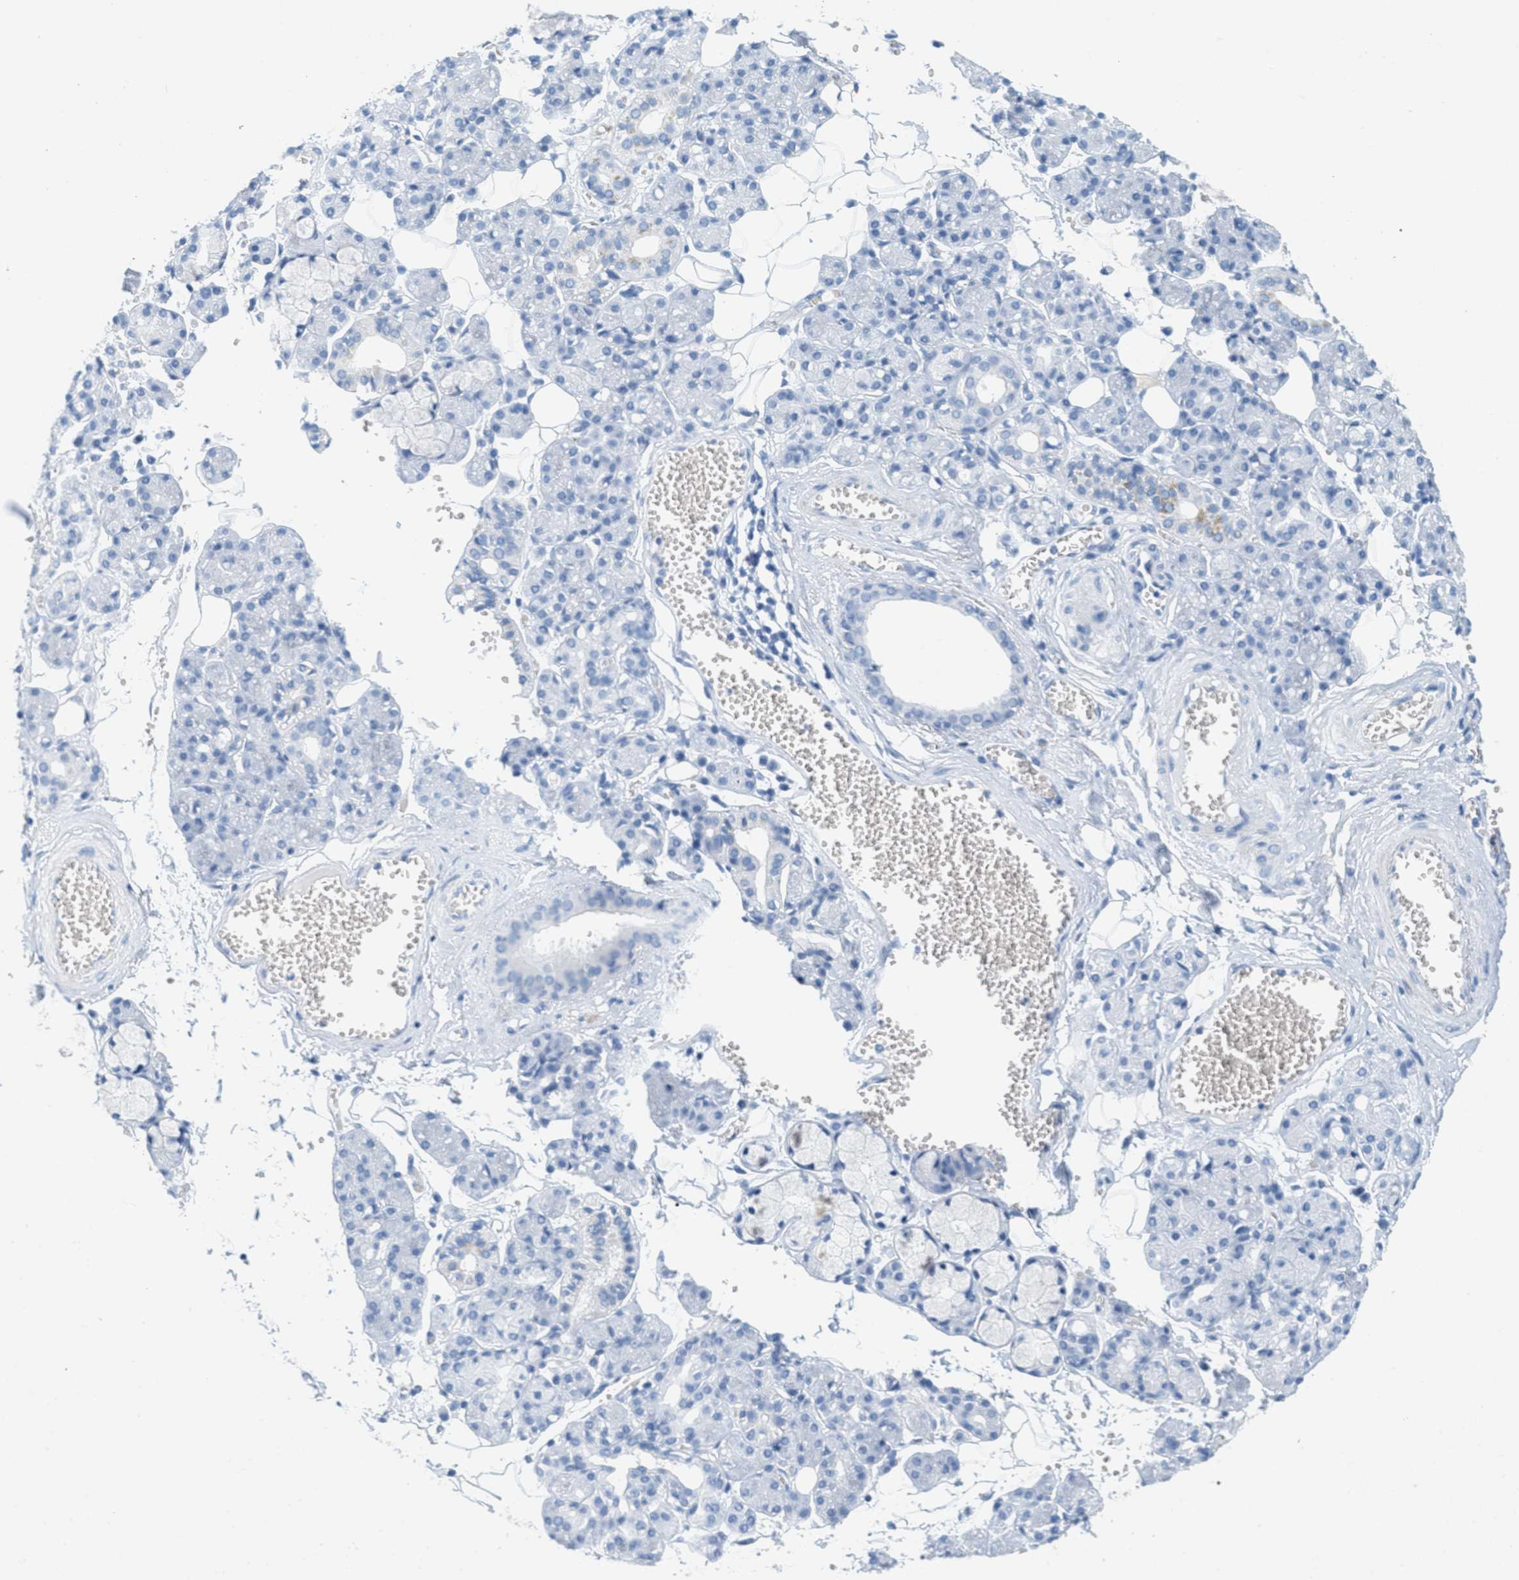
{"staining": {"intensity": "negative", "quantity": "none", "location": "none"}, "tissue": "salivary gland", "cell_type": "Glandular cells", "image_type": "normal", "snomed": [{"axis": "morphology", "description": "Normal tissue, NOS"}, {"axis": "topography", "description": "Salivary gland"}], "caption": "The histopathology image displays no significant expression in glandular cells of salivary gland. Brightfield microscopy of immunohistochemistry stained with DAB (brown) and hematoxylin (blue), captured at high magnification.", "gene": "GPM6A", "patient": {"sex": "male", "age": 63}}